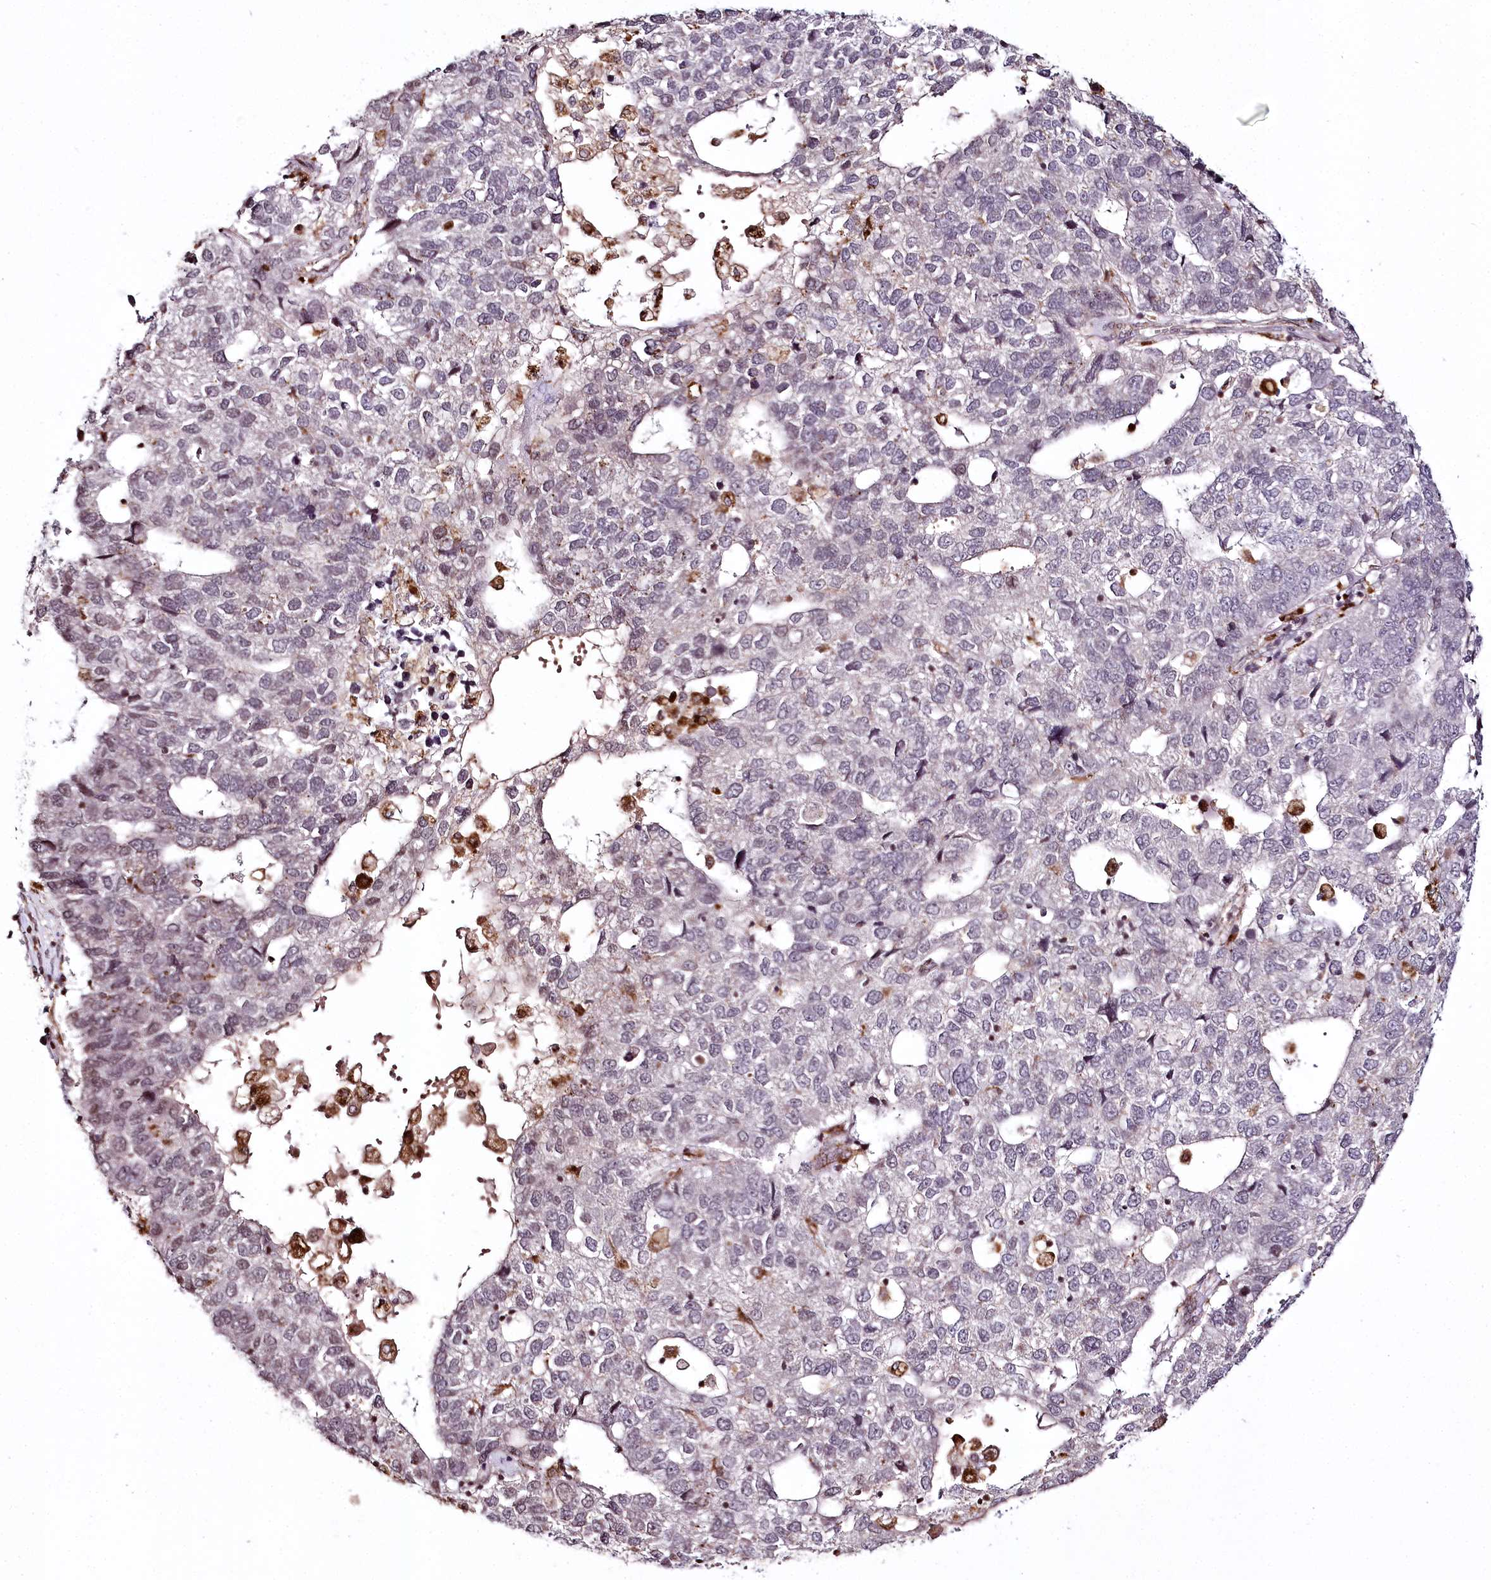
{"staining": {"intensity": "negative", "quantity": "none", "location": "none"}, "tissue": "pancreatic cancer", "cell_type": "Tumor cells", "image_type": "cancer", "snomed": [{"axis": "morphology", "description": "Adenocarcinoma, NOS"}, {"axis": "topography", "description": "Pancreas"}], "caption": "DAB immunohistochemical staining of pancreatic adenocarcinoma shows no significant expression in tumor cells.", "gene": "HOXC8", "patient": {"sex": "female", "age": 61}}